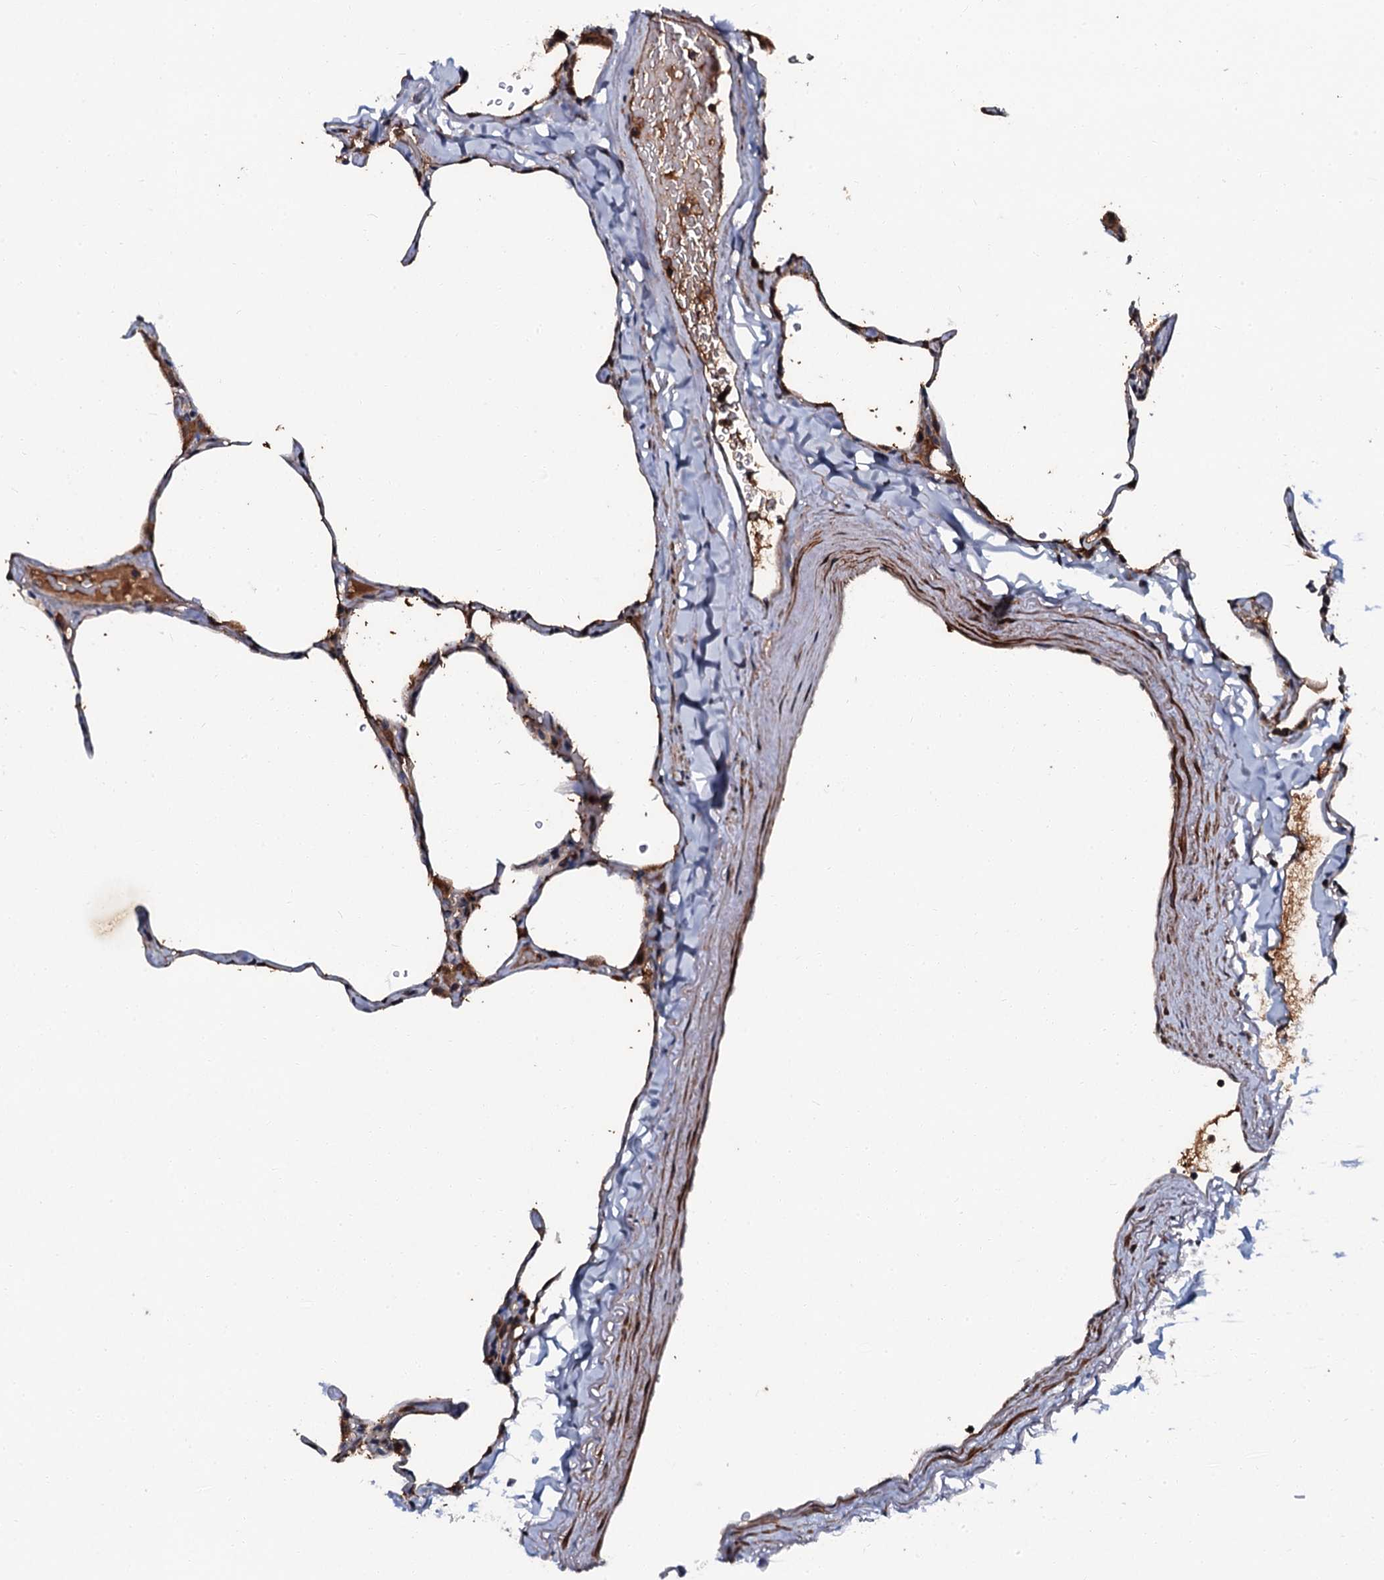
{"staining": {"intensity": "moderate", "quantity": "25%-75%", "location": "cytoplasmic/membranous"}, "tissue": "lung", "cell_type": "Alveolar cells", "image_type": "normal", "snomed": [{"axis": "morphology", "description": "Normal tissue, NOS"}, {"axis": "topography", "description": "Lung"}], "caption": "DAB immunohistochemical staining of unremarkable human lung shows moderate cytoplasmic/membranous protein positivity in about 25%-75% of alveolar cells. (DAB = brown stain, brightfield microscopy at high magnification).", "gene": "N4BP1", "patient": {"sex": "male", "age": 65}}